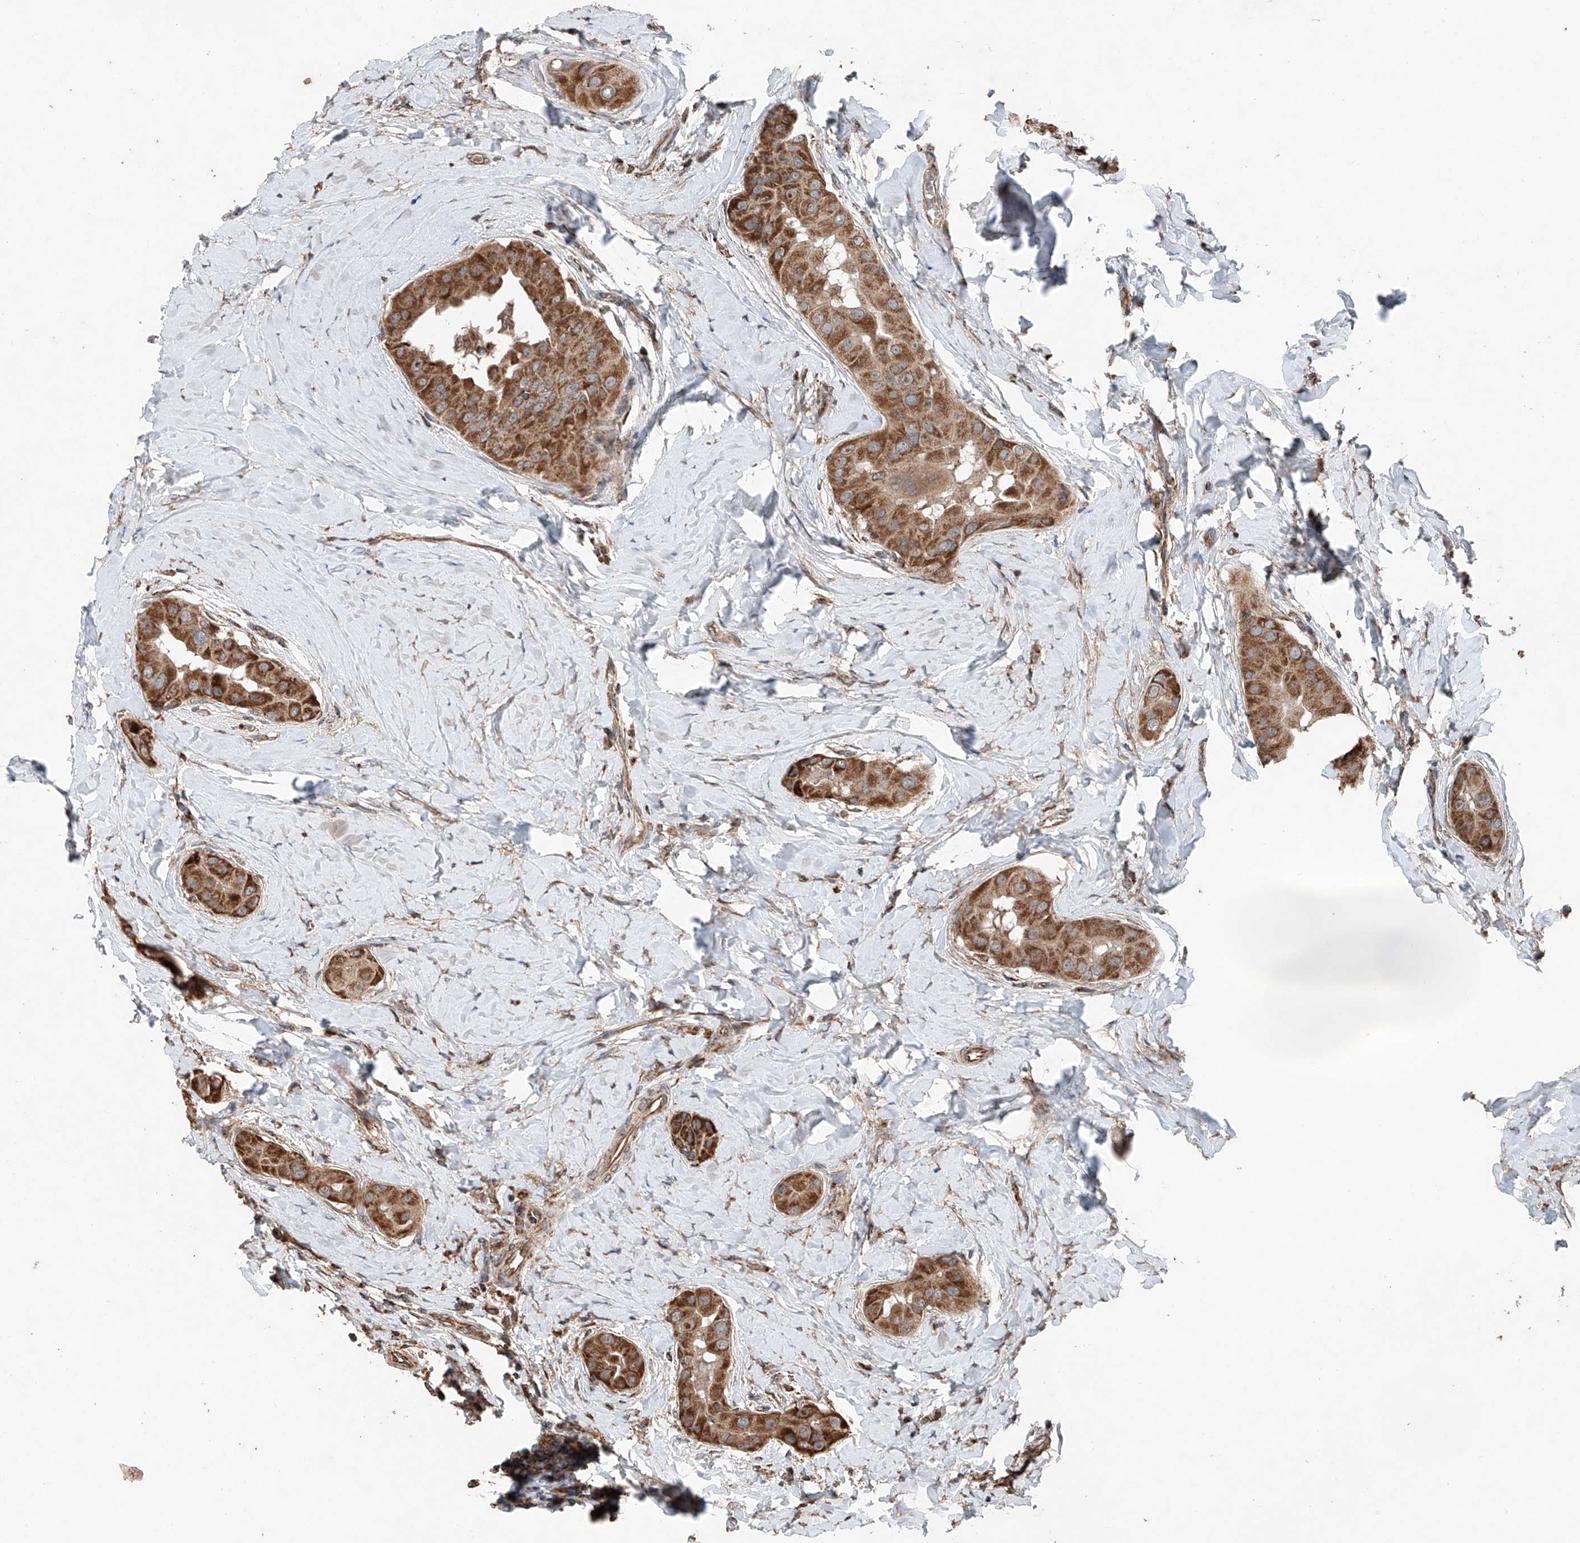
{"staining": {"intensity": "strong", "quantity": ">75%", "location": "cytoplasmic/membranous"}, "tissue": "thyroid cancer", "cell_type": "Tumor cells", "image_type": "cancer", "snomed": [{"axis": "morphology", "description": "Papillary adenocarcinoma, NOS"}, {"axis": "topography", "description": "Thyroid gland"}], "caption": "Immunohistochemical staining of human thyroid papillary adenocarcinoma demonstrates high levels of strong cytoplasmic/membranous expression in about >75% of tumor cells.", "gene": "AP4B1", "patient": {"sex": "male", "age": 33}}